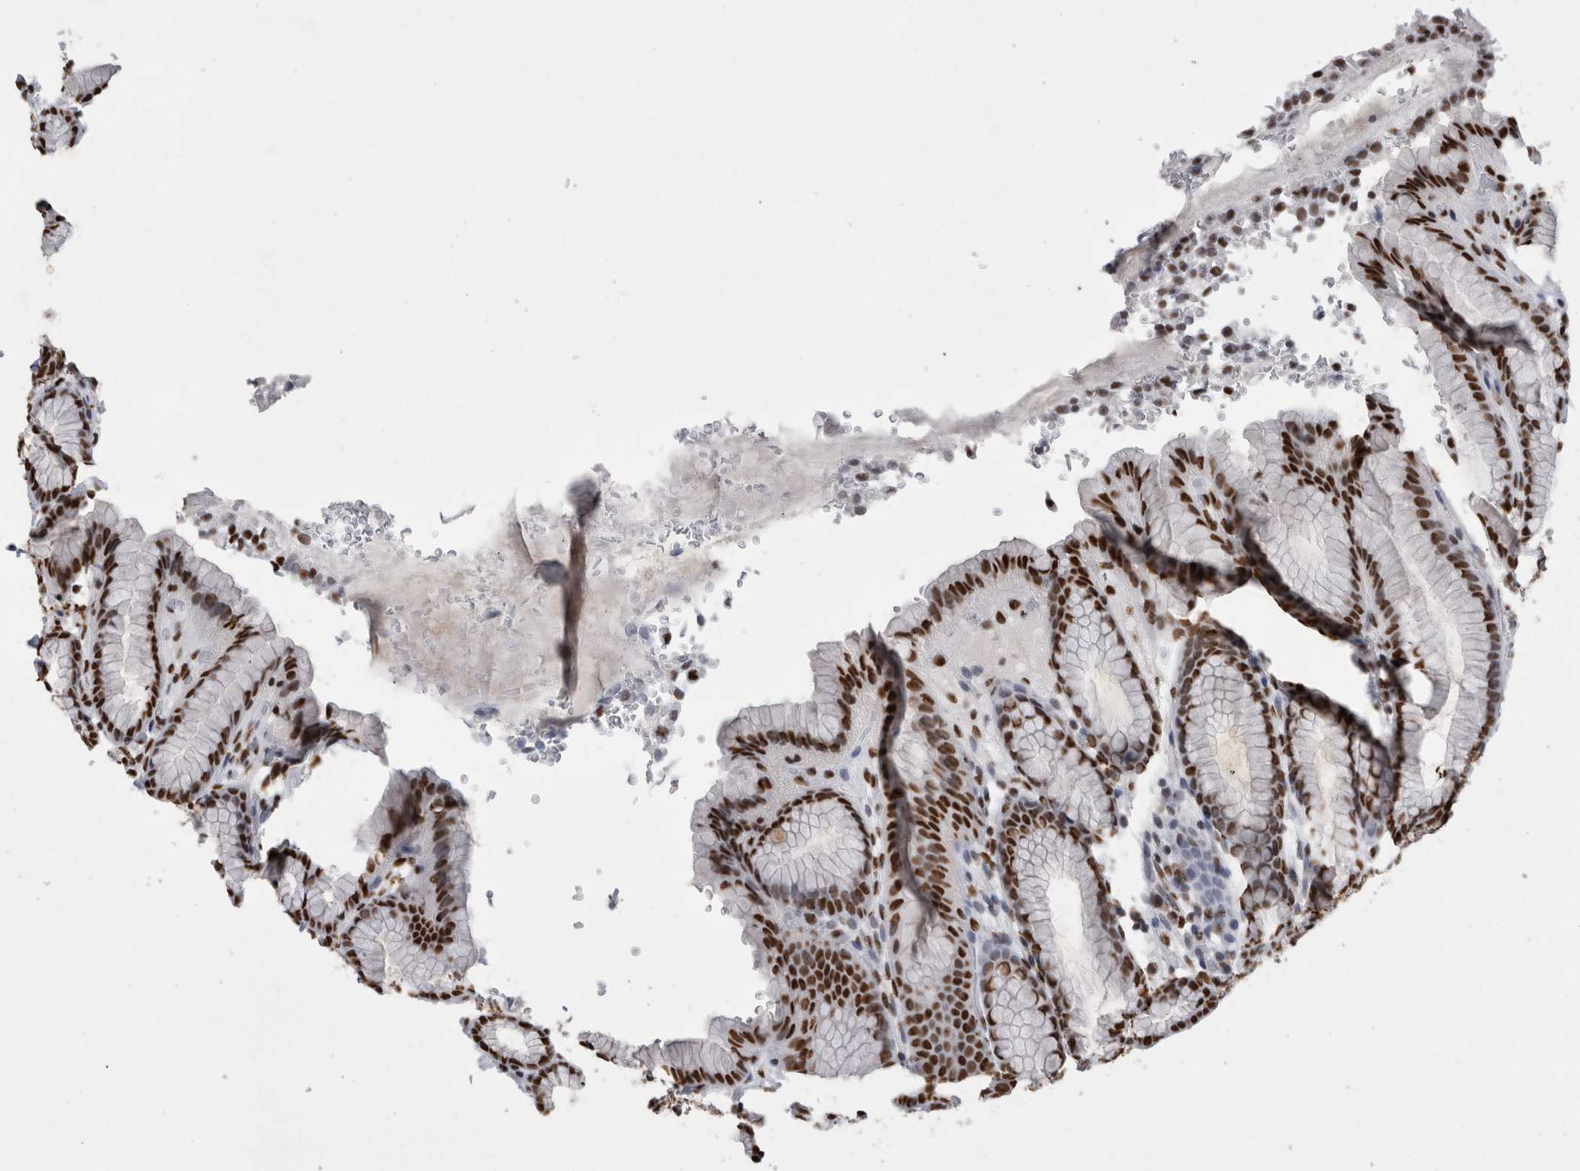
{"staining": {"intensity": "strong", "quantity": ">75%", "location": "nuclear"}, "tissue": "stomach", "cell_type": "Glandular cells", "image_type": "normal", "snomed": [{"axis": "morphology", "description": "Normal tissue, NOS"}, {"axis": "topography", "description": "Stomach"}], "caption": "This micrograph reveals unremarkable stomach stained with IHC to label a protein in brown. The nuclear of glandular cells show strong positivity for the protein. Nuclei are counter-stained blue.", "gene": "ALPK3", "patient": {"sex": "male", "age": 42}}